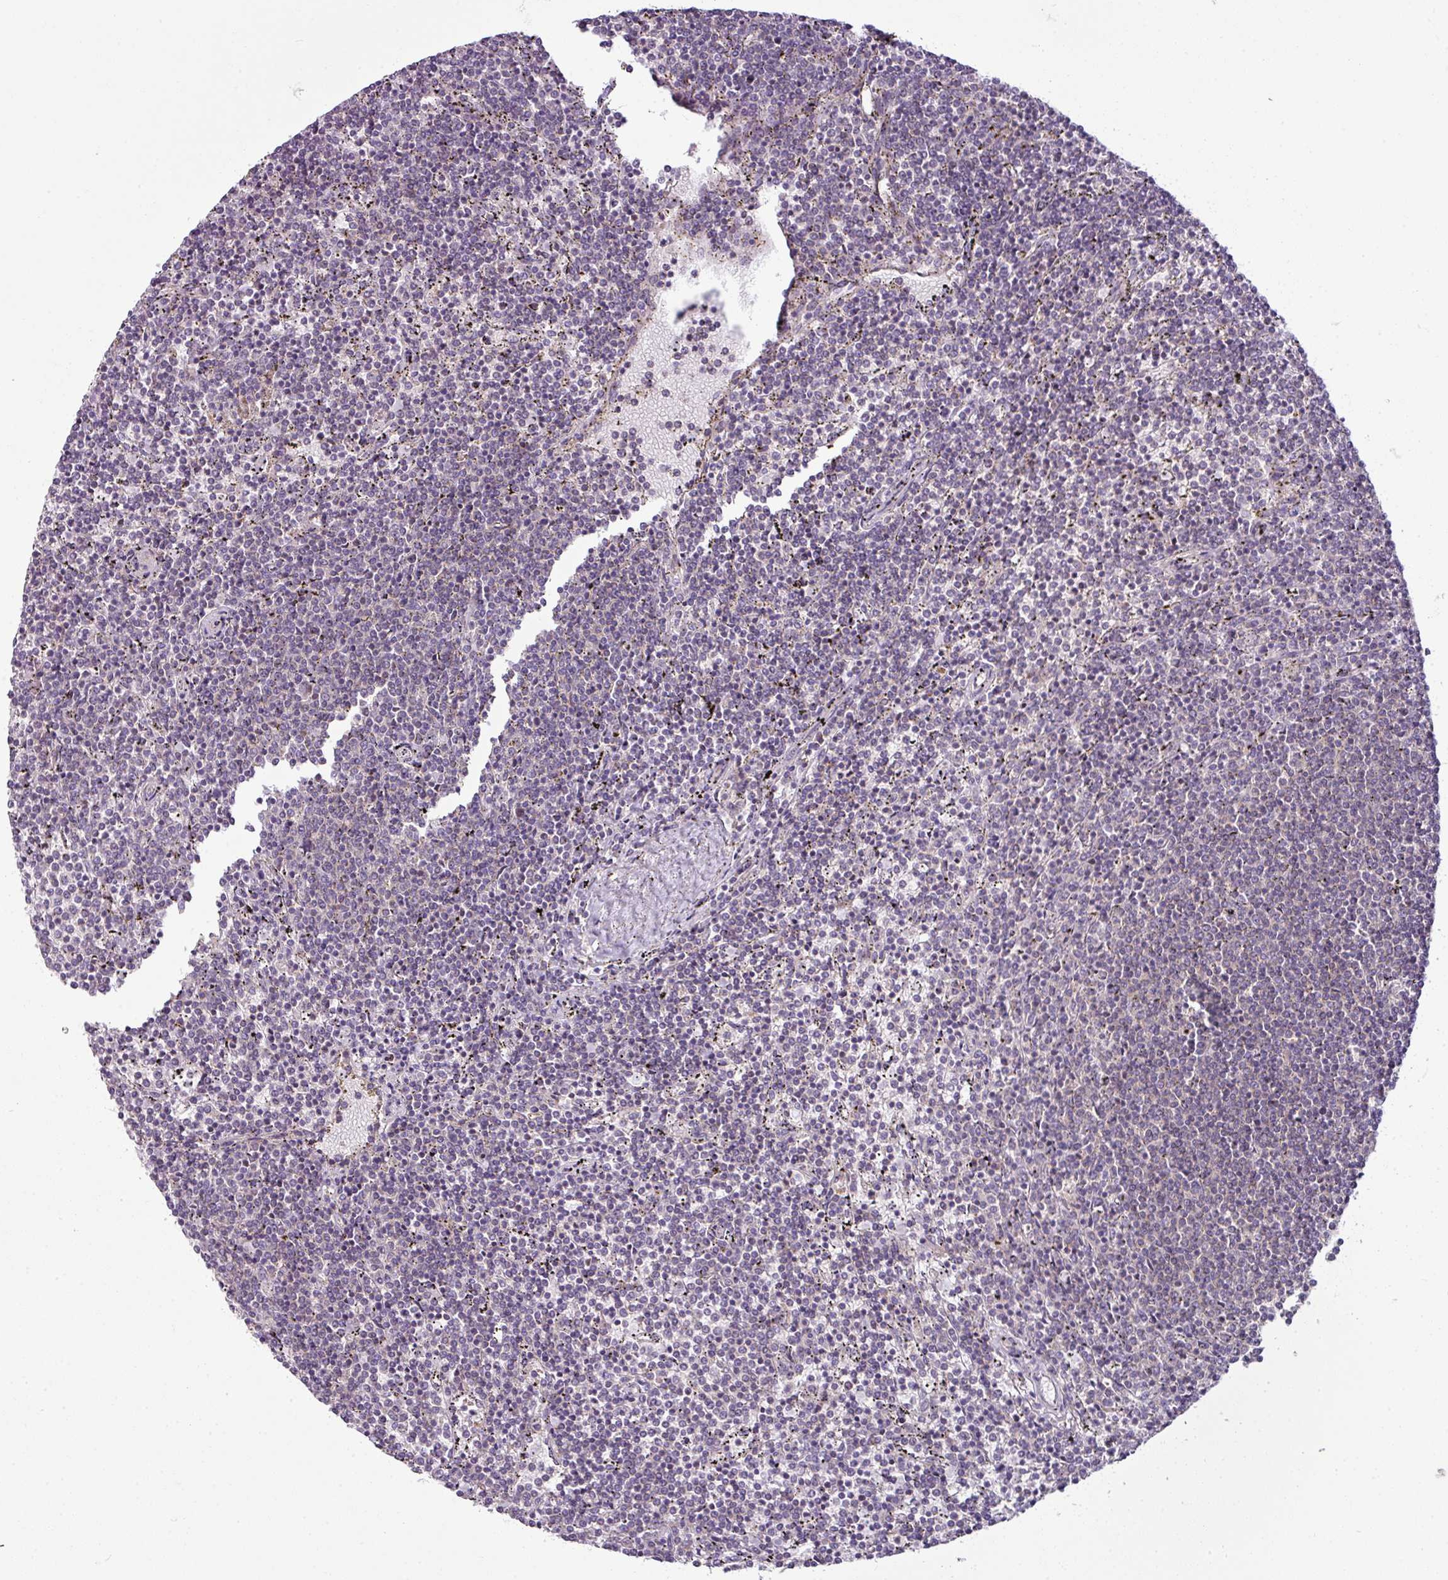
{"staining": {"intensity": "negative", "quantity": "none", "location": "none"}, "tissue": "lymphoma", "cell_type": "Tumor cells", "image_type": "cancer", "snomed": [{"axis": "morphology", "description": "Malignant lymphoma, non-Hodgkin's type, Low grade"}, {"axis": "topography", "description": "Spleen"}], "caption": "Histopathology image shows no protein expression in tumor cells of low-grade malignant lymphoma, non-Hodgkin's type tissue.", "gene": "DERPC", "patient": {"sex": "female", "age": 50}}